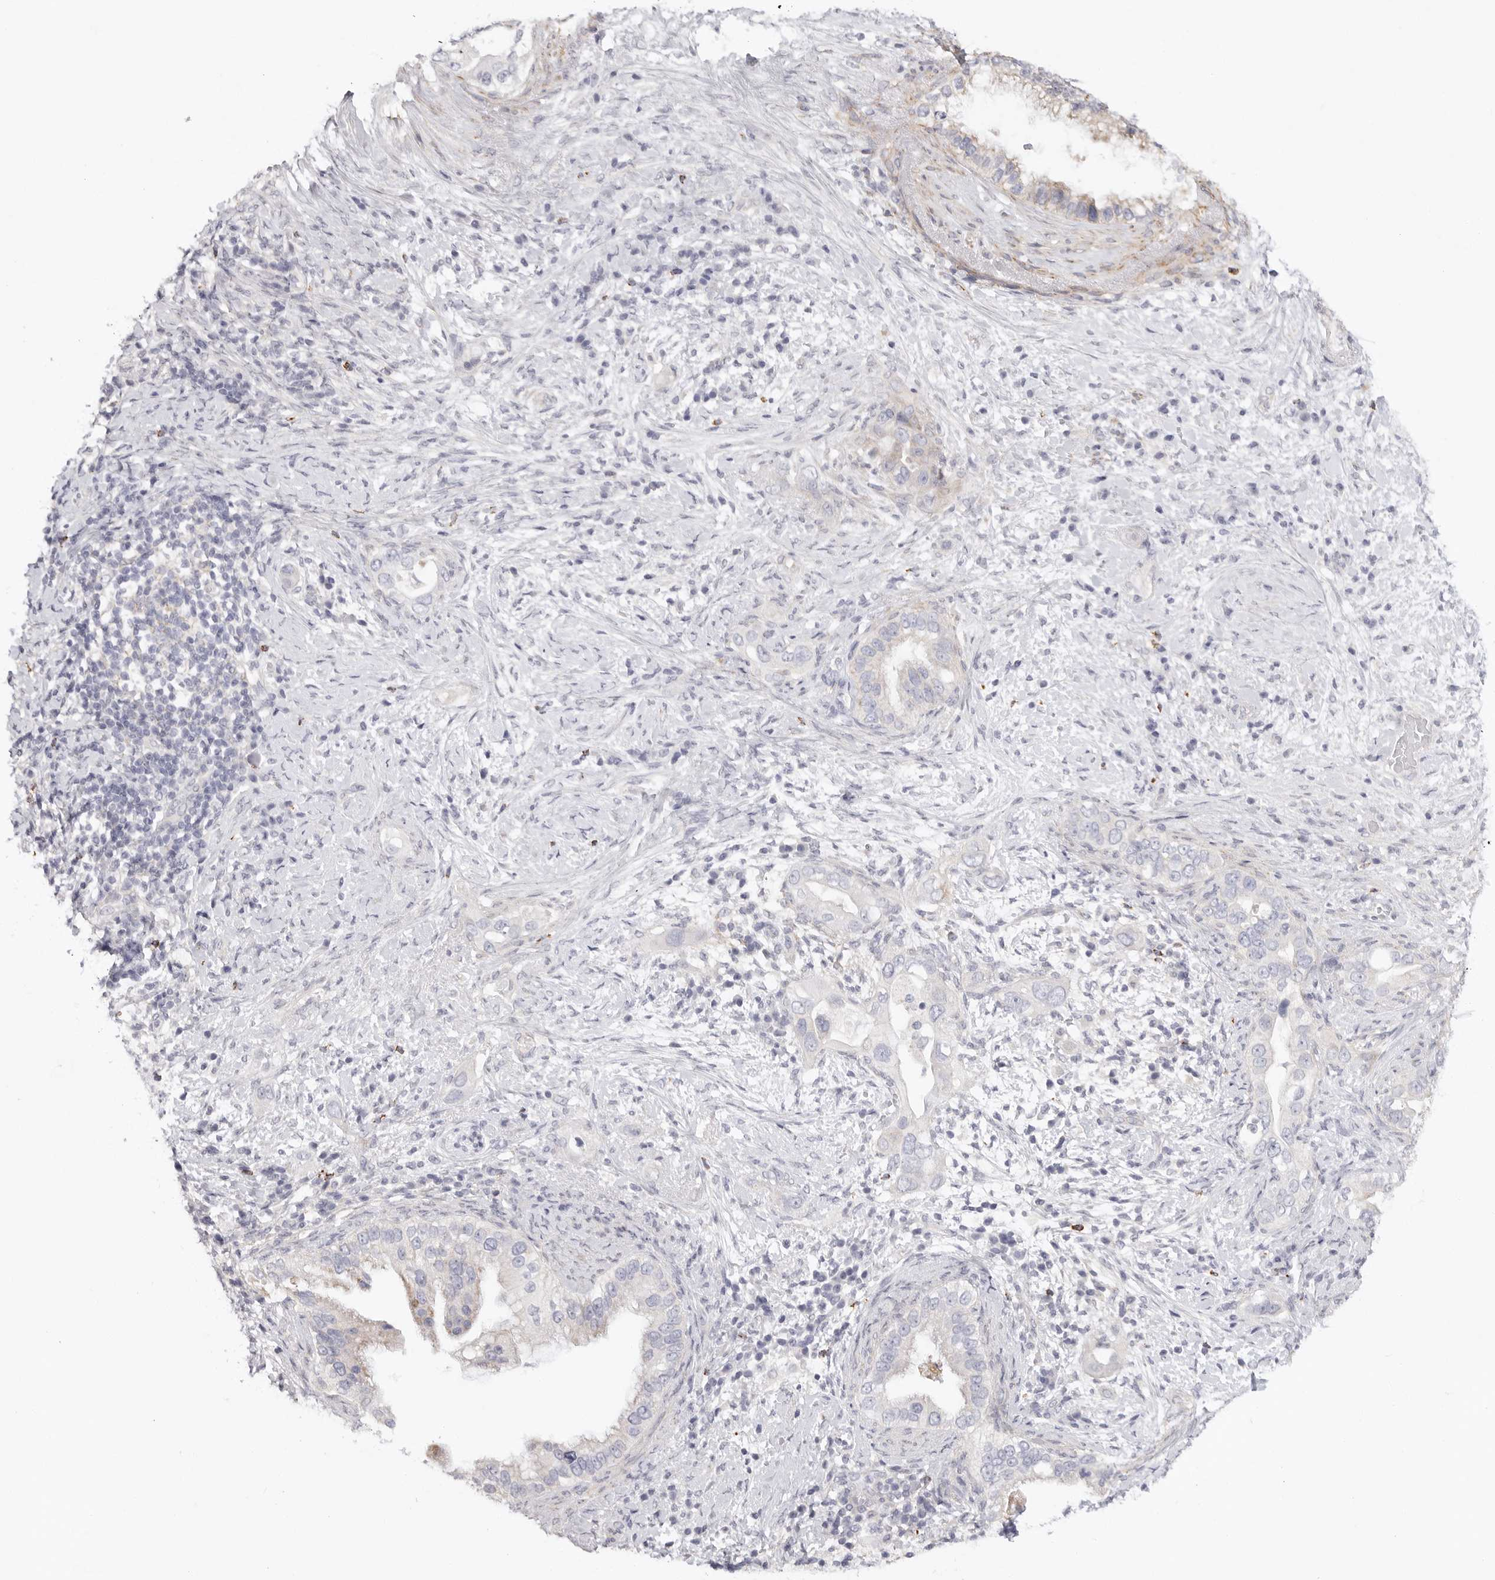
{"staining": {"intensity": "negative", "quantity": "none", "location": "none"}, "tissue": "pancreatic cancer", "cell_type": "Tumor cells", "image_type": "cancer", "snomed": [{"axis": "morphology", "description": "Inflammation, NOS"}, {"axis": "morphology", "description": "Adenocarcinoma, NOS"}, {"axis": "topography", "description": "Pancreas"}], "caption": "A photomicrograph of pancreatic cancer stained for a protein exhibits no brown staining in tumor cells.", "gene": "ELP3", "patient": {"sex": "female", "age": 56}}